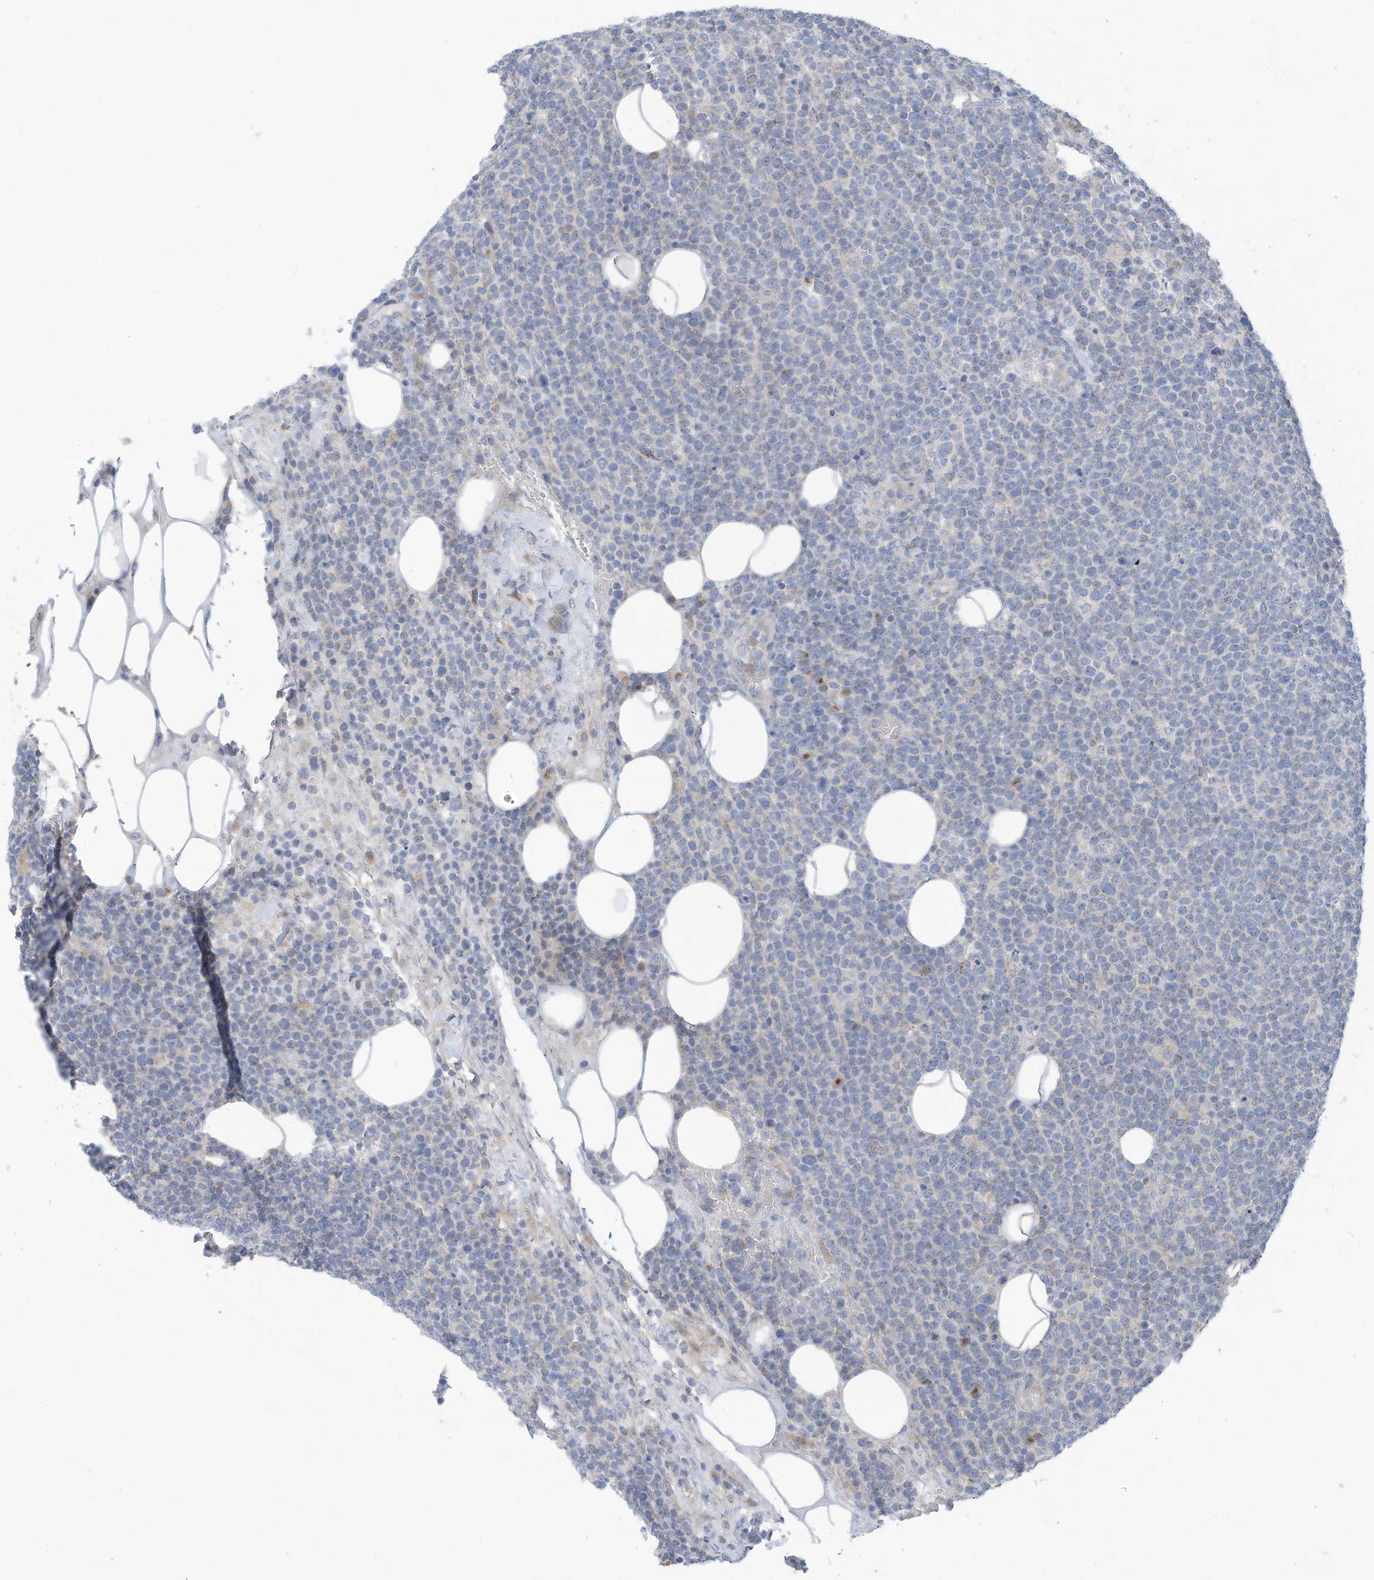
{"staining": {"intensity": "negative", "quantity": "none", "location": "none"}, "tissue": "lymphoma", "cell_type": "Tumor cells", "image_type": "cancer", "snomed": [{"axis": "morphology", "description": "Malignant lymphoma, non-Hodgkin's type, High grade"}, {"axis": "topography", "description": "Lymph node"}], "caption": "IHC image of neoplastic tissue: human lymphoma stained with DAB exhibits no significant protein positivity in tumor cells.", "gene": "TRMT2B", "patient": {"sex": "male", "age": 61}}